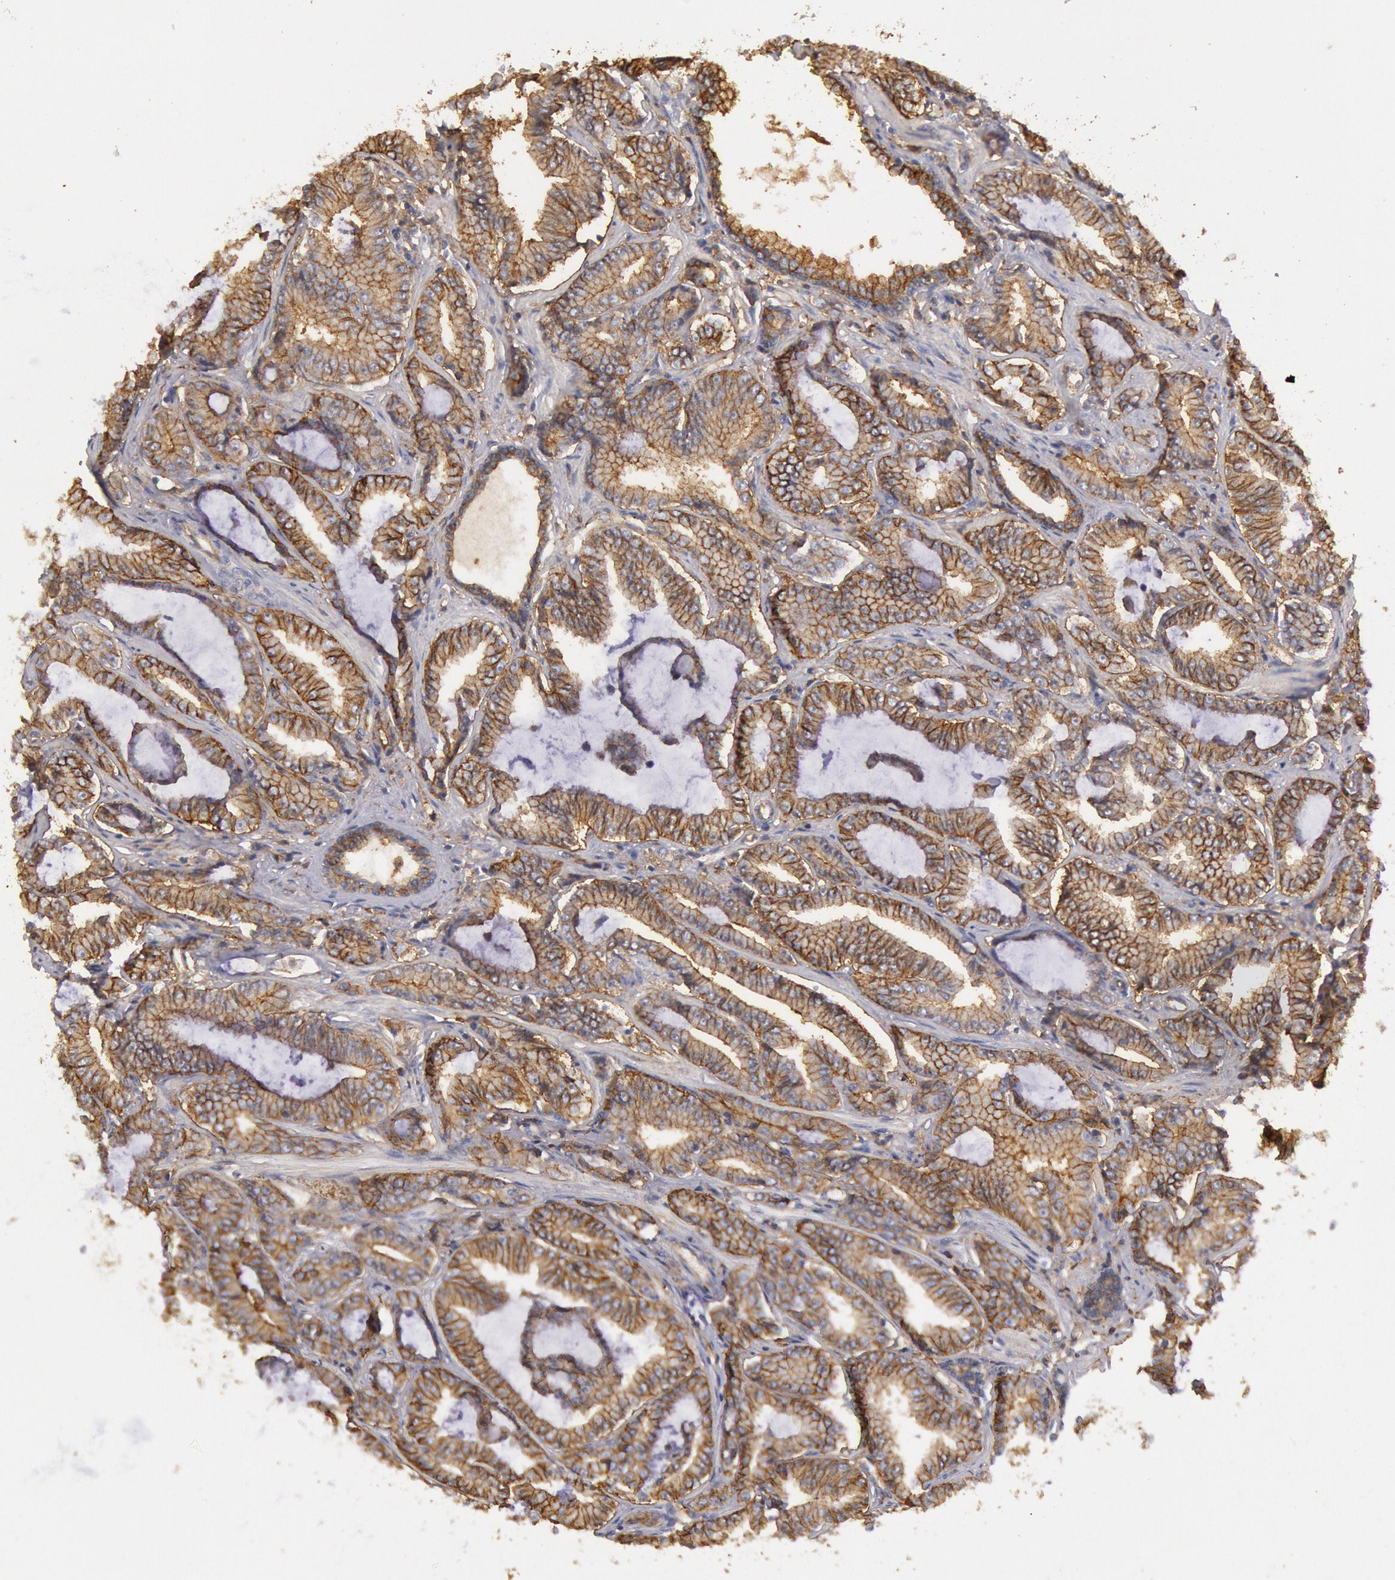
{"staining": {"intensity": "moderate", "quantity": ">75%", "location": "cytoplasmic/membranous"}, "tissue": "prostate cancer", "cell_type": "Tumor cells", "image_type": "cancer", "snomed": [{"axis": "morphology", "description": "Adenocarcinoma, Low grade"}, {"axis": "topography", "description": "Prostate"}], "caption": "Immunohistochemistry (IHC) photomicrograph of prostate cancer stained for a protein (brown), which reveals medium levels of moderate cytoplasmic/membranous expression in approximately >75% of tumor cells.", "gene": "SNAP23", "patient": {"sex": "male", "age": 65}}